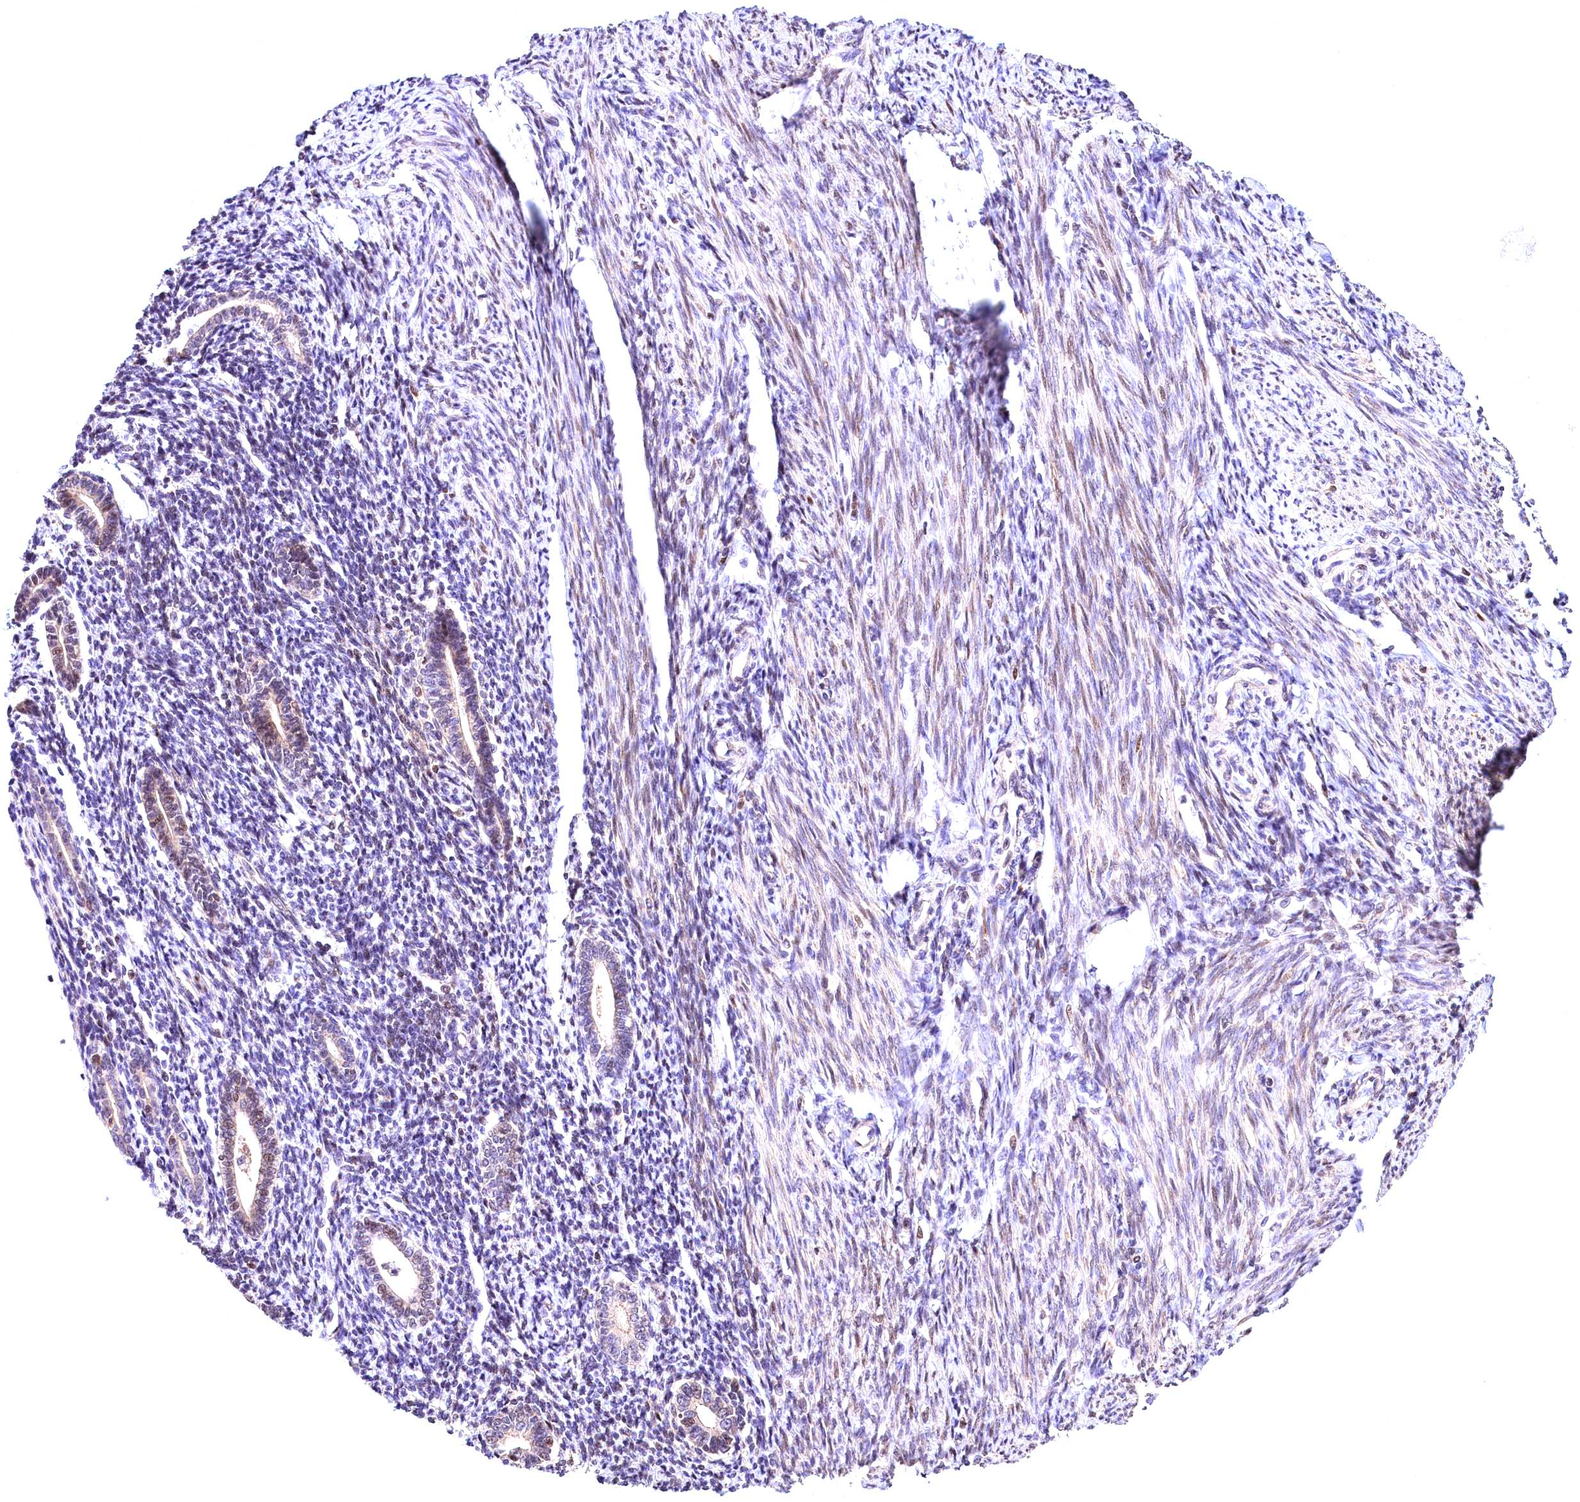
{"staining": {"intensity": "negative", "quantity": "none", "location": "none"}, "tissue": "endometrium", "cell_type": "Cells in endometrial stroma", "image_type": "normal", "snomed": [{"axis": "morphology", "description": "Normal tissue, NOS"}, {"axis": "topography", "description": "Endometrium"}], "caption": "Benign endometrium was stained to show a protein in brown. There is no significant expression in cells in endometrial stroma.", "gene": "CHORDC1", "patient": {"sex": "female", "age": 56}}